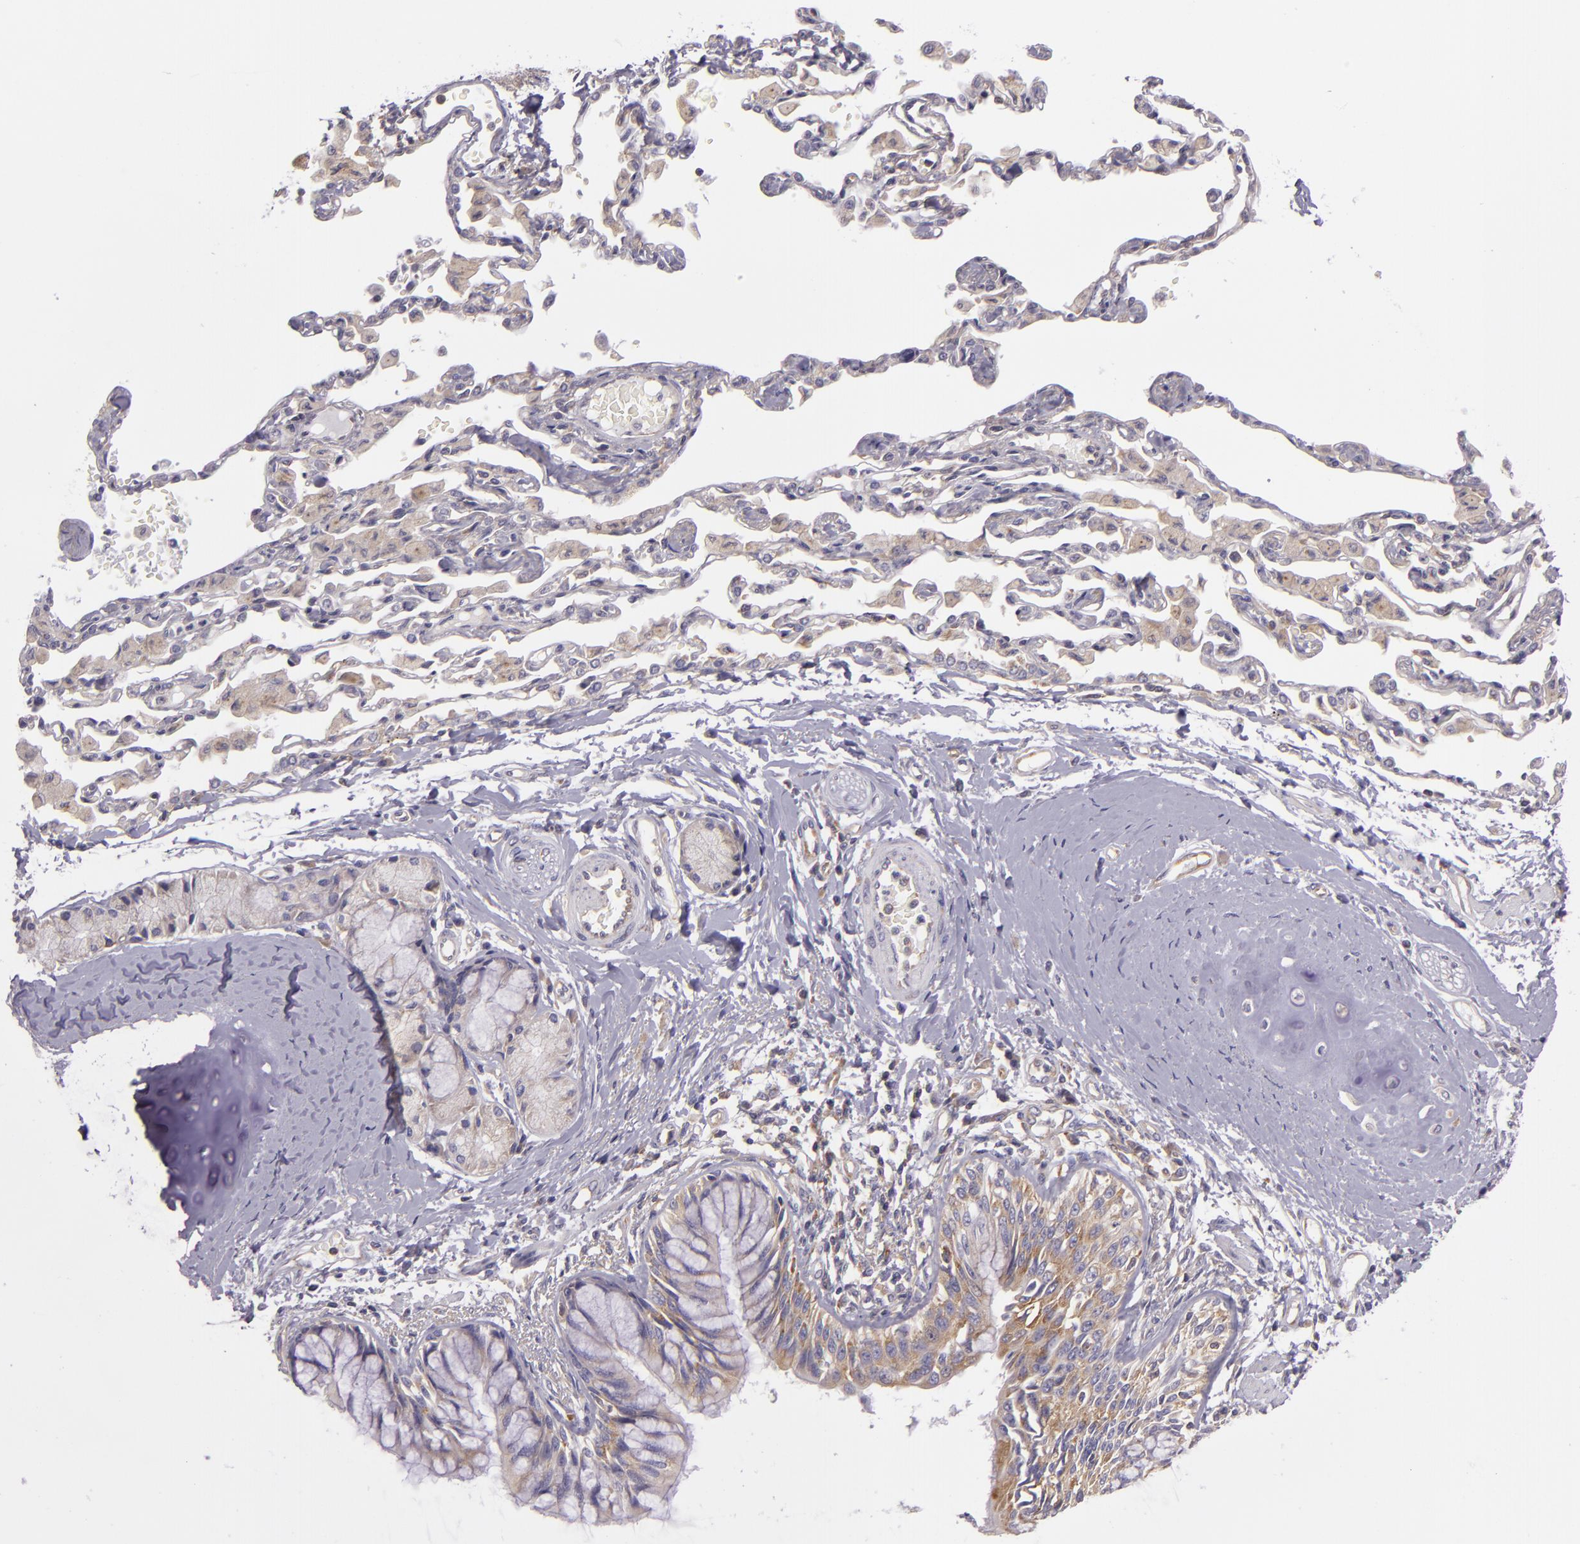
{"staining": {"intensity": "moderate", "quantity": "<25%", "location": "cytoplasmic/membranous"}, "tissue": "bronchus", "cell_type": "Respiratory epithelial cells", "image_type": "normal", "snomed": [{"axis": "morphology", "description": "Normal tissue, NOS"}, {"axis": "topography", "description": "Cartilage tissue"}, {"axis": "topography", "description": "Bronchus"}, {"axis": "topography", "description": "Lung"}, {"axis": "topography", "description": "Peripheral nerve tissue"}], "caption": "This image exhibits IHC staining of normal bronchus, with low moderate cytoplasmic/membranous positivity in about <25% of respiratory epithelial cells.", "gene": "UPF3B", "patient": {"sex": "female", "age": 49}}